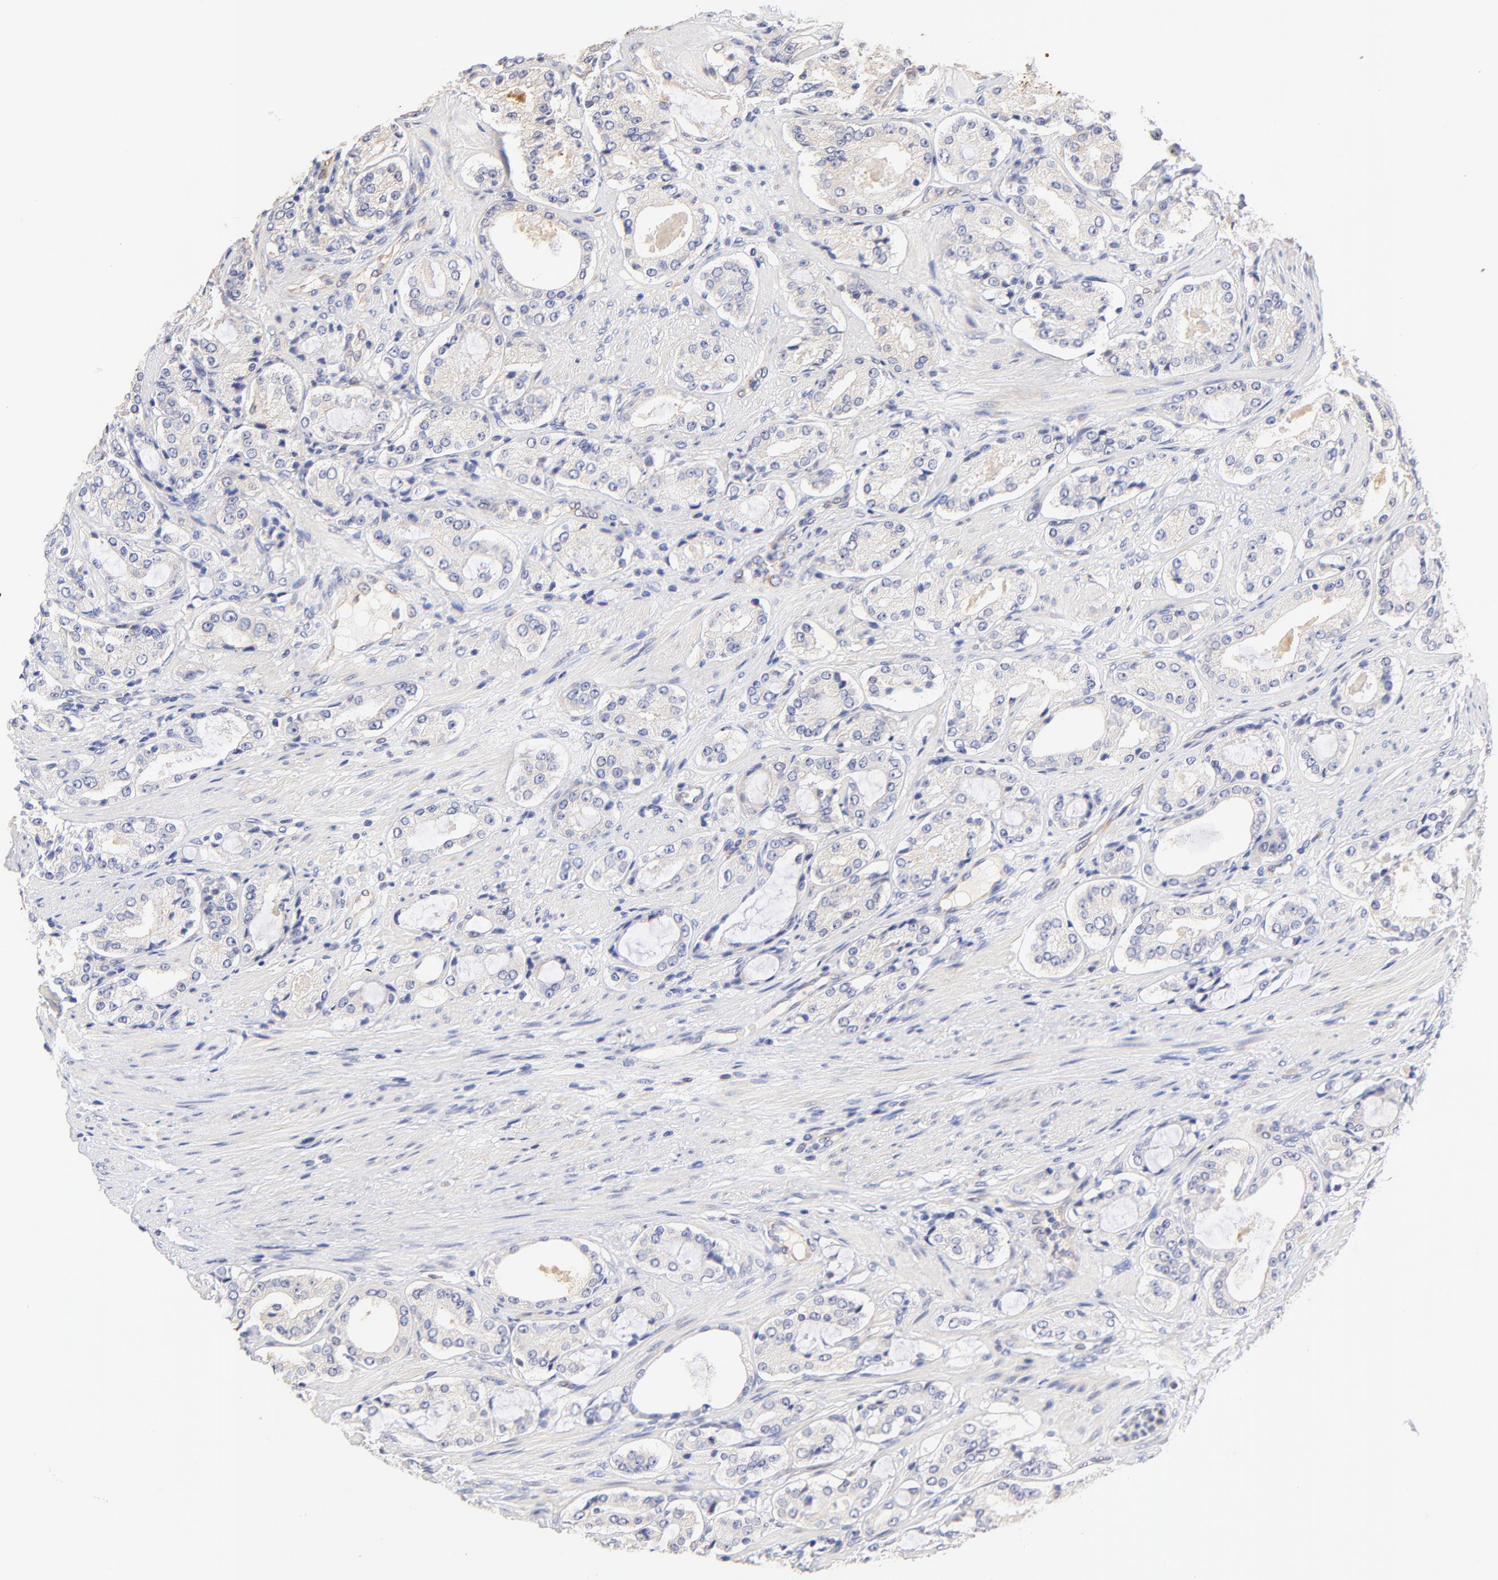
{"staining": {"intensity": "weak", "quantity": "<25%", "location": "cytoplasmic/membranous"}, "tissue": "prostate cancer", "cell_type": "Tumor cells", "image_type": "cancer", "snomed": [{"axis": "morphology", "description": "Adenocarcinoma, High grade"}, {"axis": "topography", "description": "Prostate"}], "caption": "Tumor cells show no significant staining in prostate adenocarcinoma (high-grade).", "gene": "HS3ST1", "patient": {"sex": "male", "age": 72}}